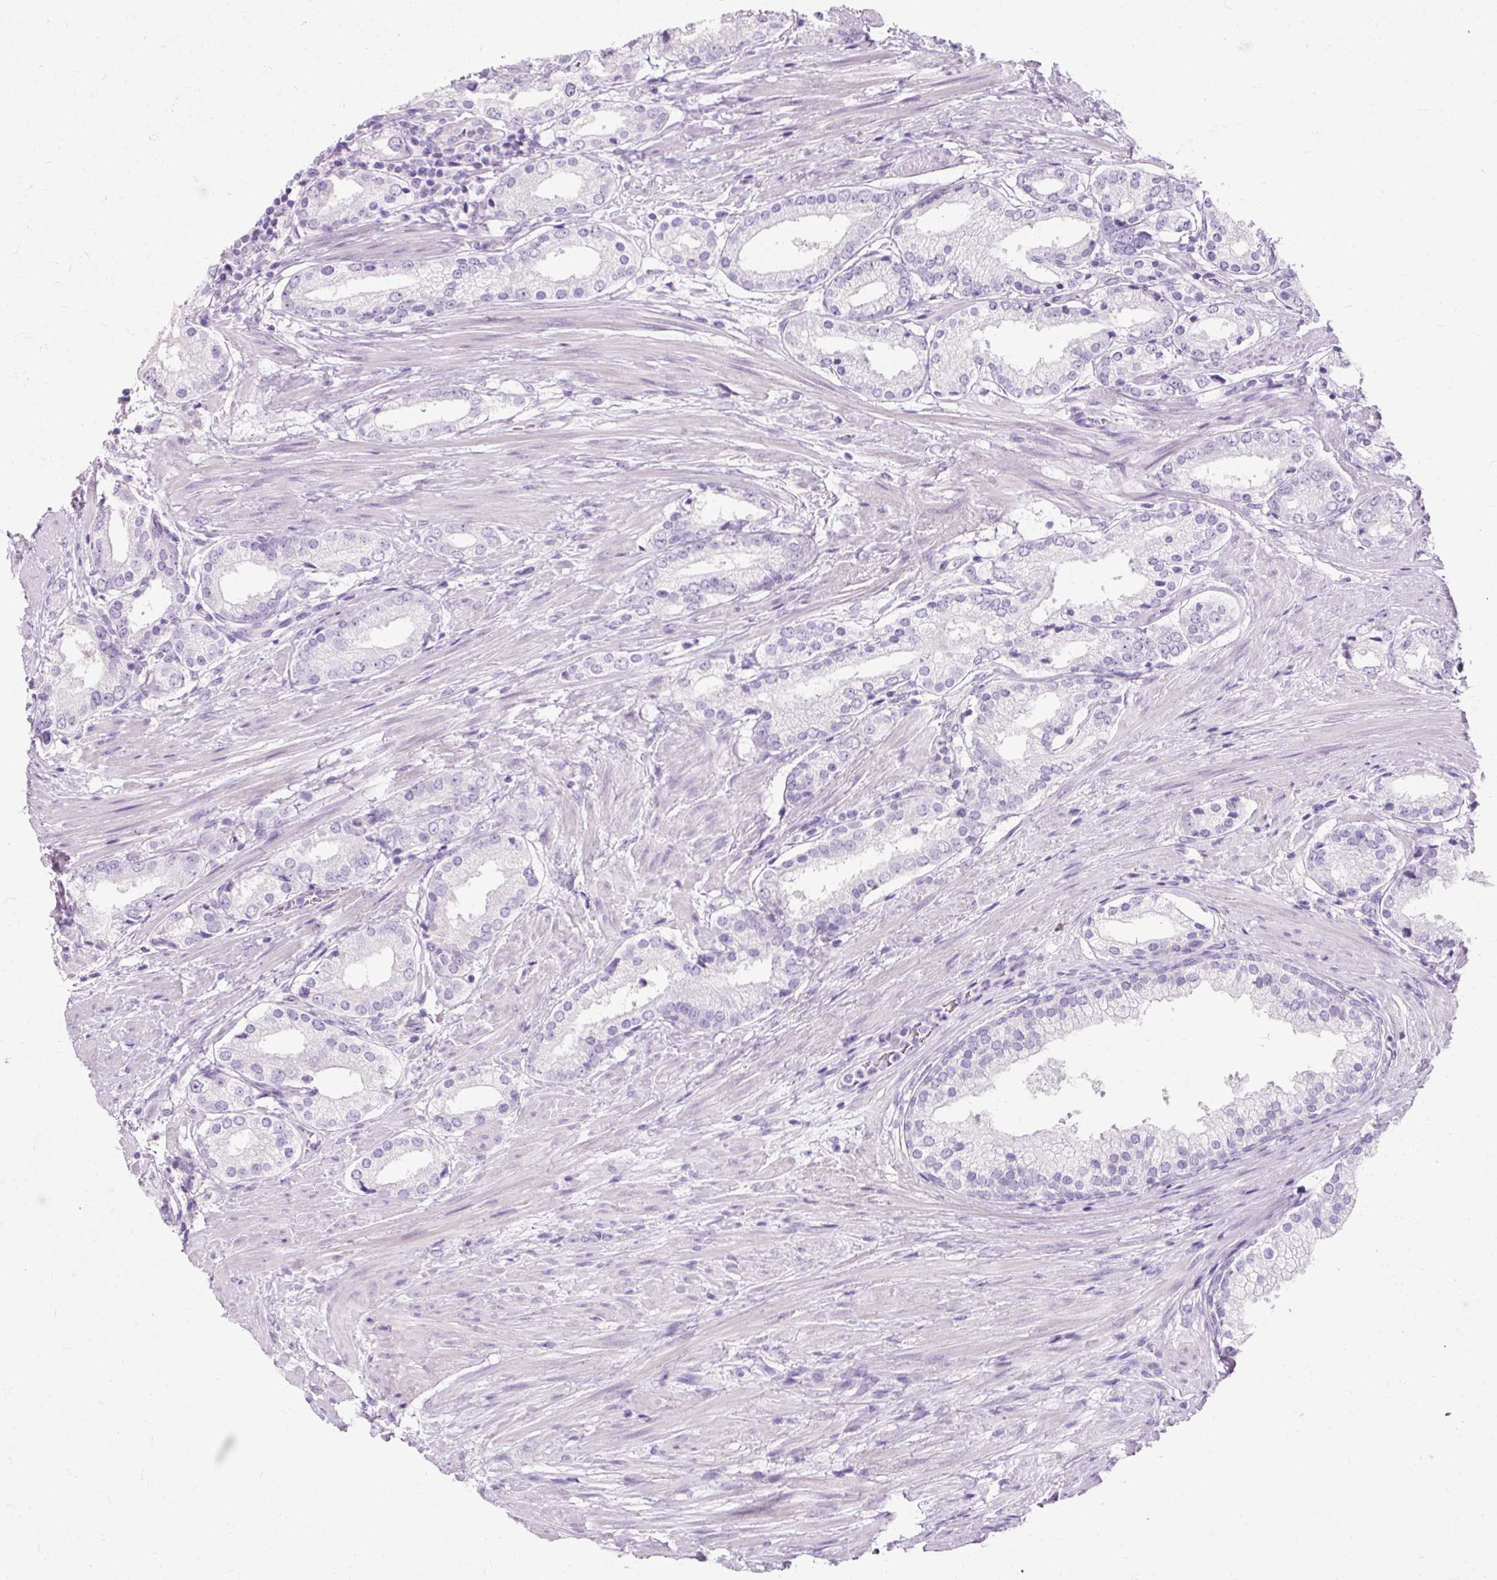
{"staining": {"intensity": "negative", "quantity": "none", "location": "none"}, "tissue": "prostate cancer", "cell_type": "Tumor cells", "image_type": "cancer", "snomed": [{"axis": "morphology", "description": "Adenocarcinoma, Low grade"}, {"axis": "topography", "description": "Prostate"}], "caption": "High power microscopy image of an immunohistochemistry photomicrograph of low-grade adenocarcinoma (prostate), revealing no significant staining in tumor cells.", "gene": "TMEM213", "patient": {"sex": "male", "age": 58}}